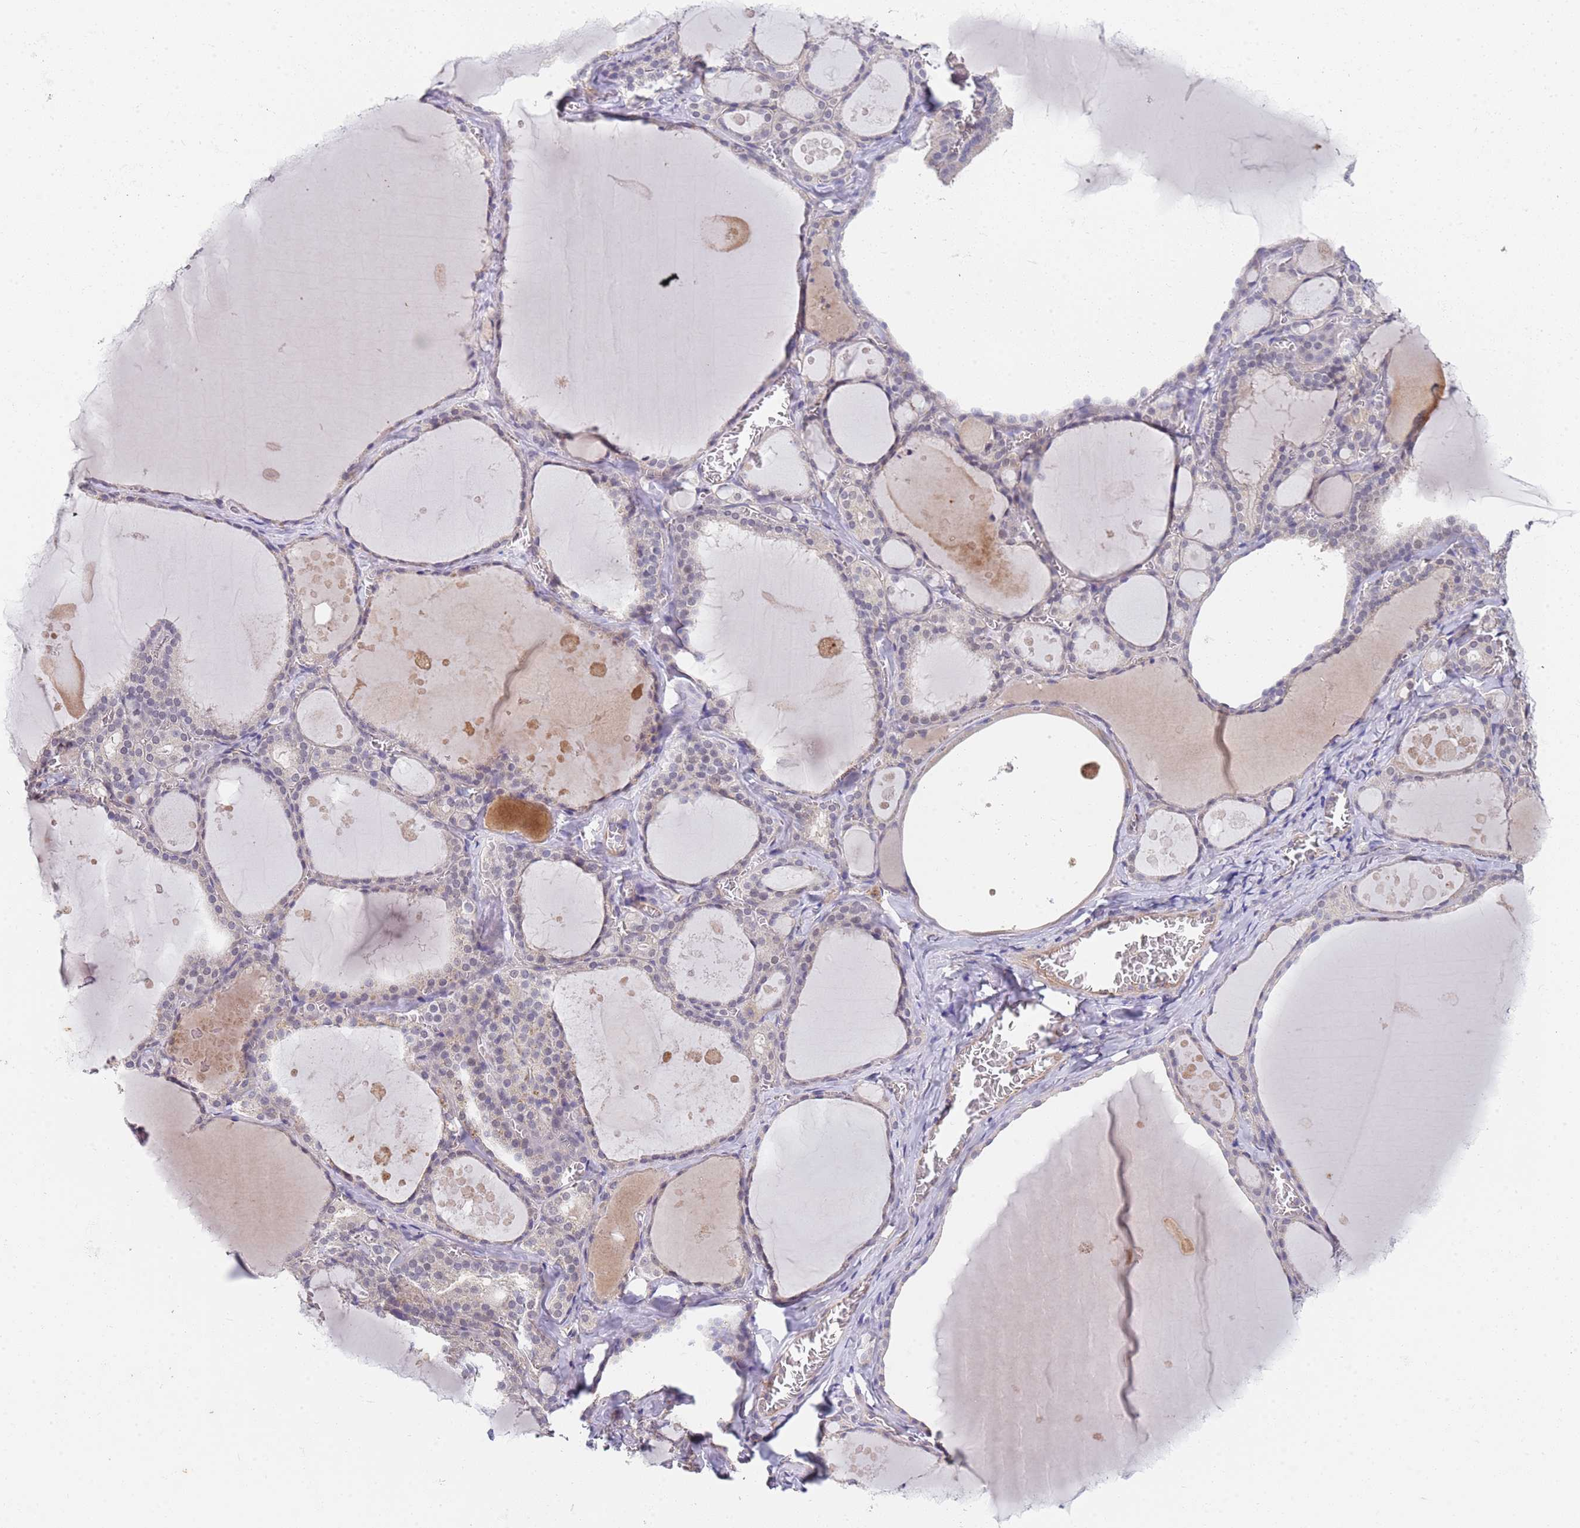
{"staining": {"intensity": "negative", "quantity": "none", "location": "none"}, "tissue": "thyroid gland", "cell_type": "Glandular cells", "image_type": "normal", "snomed": [{"axis": "morphology", "description": "Normal tissue, NOS"}, {"axis": "topography", "description": "Thyroid gland"}], "caption": "IHC of unremarkable human thyroid gland shows no staining in glandular cells.", "gene": "B4GALT4", "patient": {"sex": "male", "age": 56}}